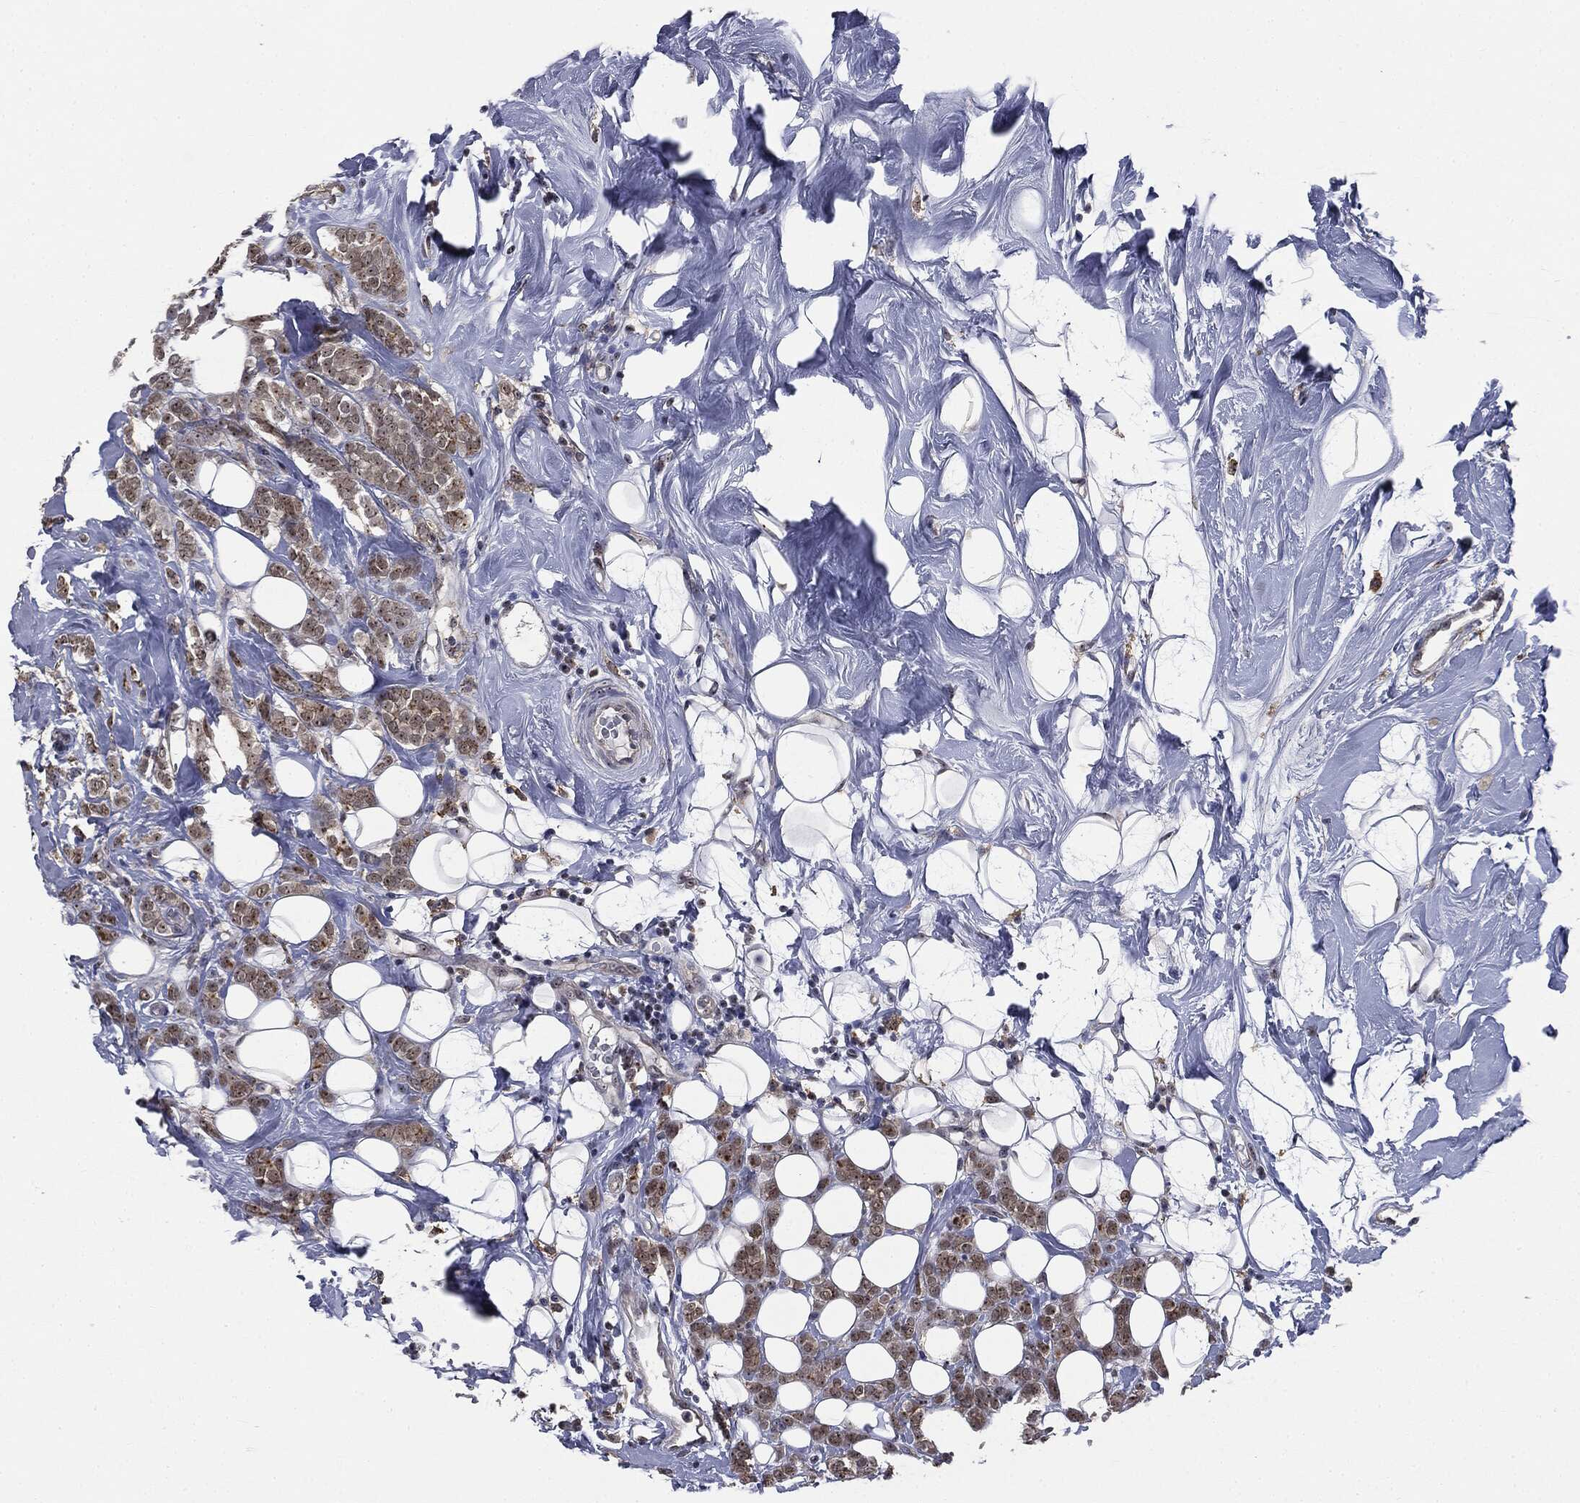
{"staining": {"intensity": "weak", "quantity": "25%-75%", "location": "cytoplasmic/membranous,nuclear"}, "tissue": "breast cancer", "cell_type": "Tumor cells", "image_type": "cancer", "snomed": [{"axis": "morphology", "description": "Lobular carcinoma"}, {"axis": "topography", "description": "Breast"}], "caption": "Tumor cells exhibit low levels of weak cytoplasmic/membranous and nuclear staining in approximately 25%-75% of cells in human lobular carcinoma (breast).", "gene": "TRMT1L", "patient": {"sex": "female", "age": 49}}